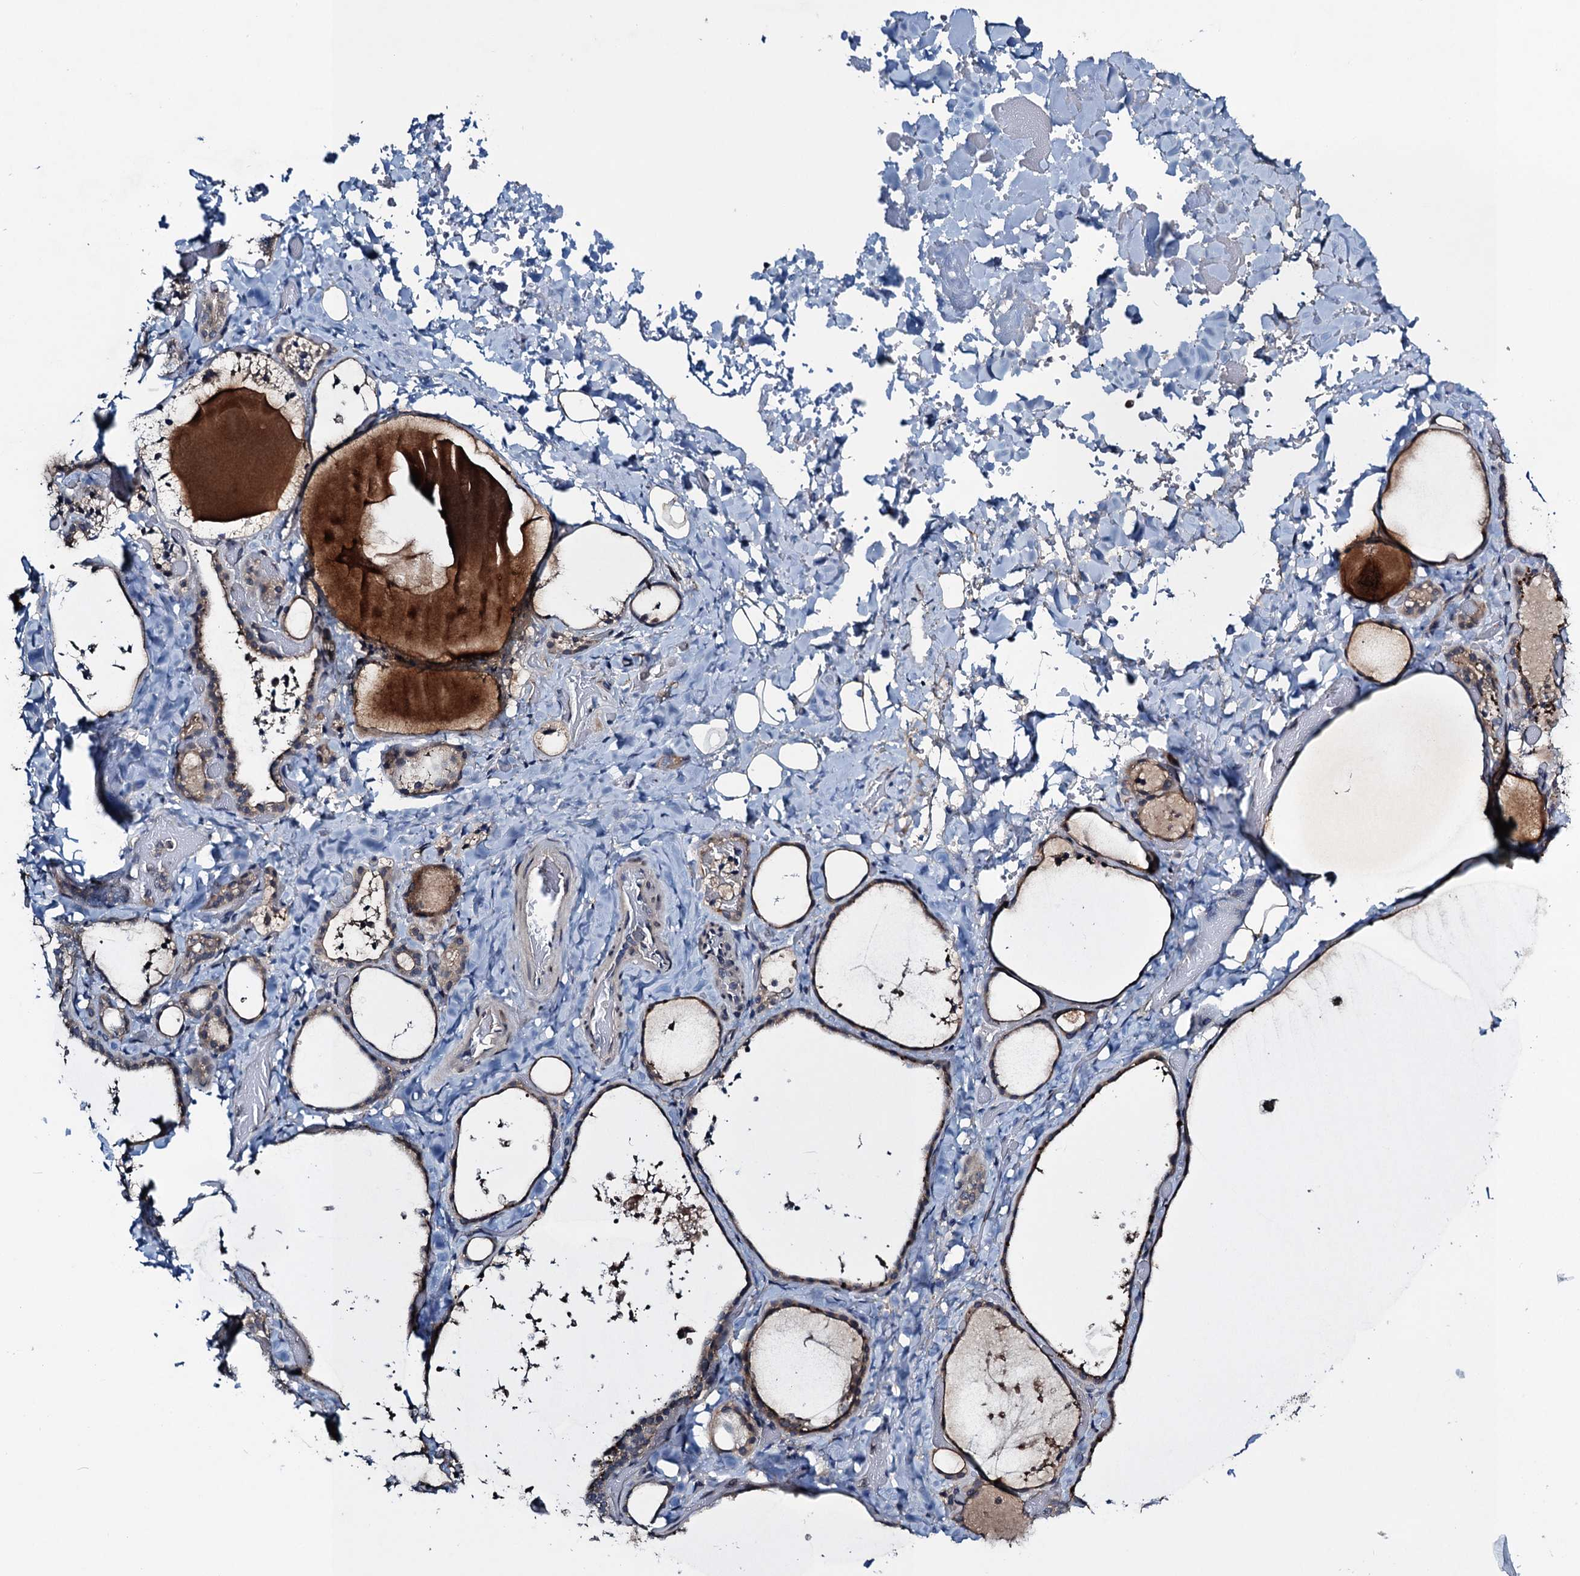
{"staining": {"intensity": "moderate", "quantity": "<25%", "location": "cytoplasmic/membranous"}, "tissue": "thyroid gland", "cell_type": "Glandular cells", "image_type": "normal", "snomed": [{"axis": "morphology", "description": "Normal tissue, NOS"}, {"axis": "topography", "description": "Thyroid gland"}], "caption": "Immunohistochemistry of normal thyroid gland displays low levels of moderate cytoplasmic/membranous staining in about <25% of glandular cells.", "gene": "RNF165", "patient": {"sex": "female", "age": 44}}